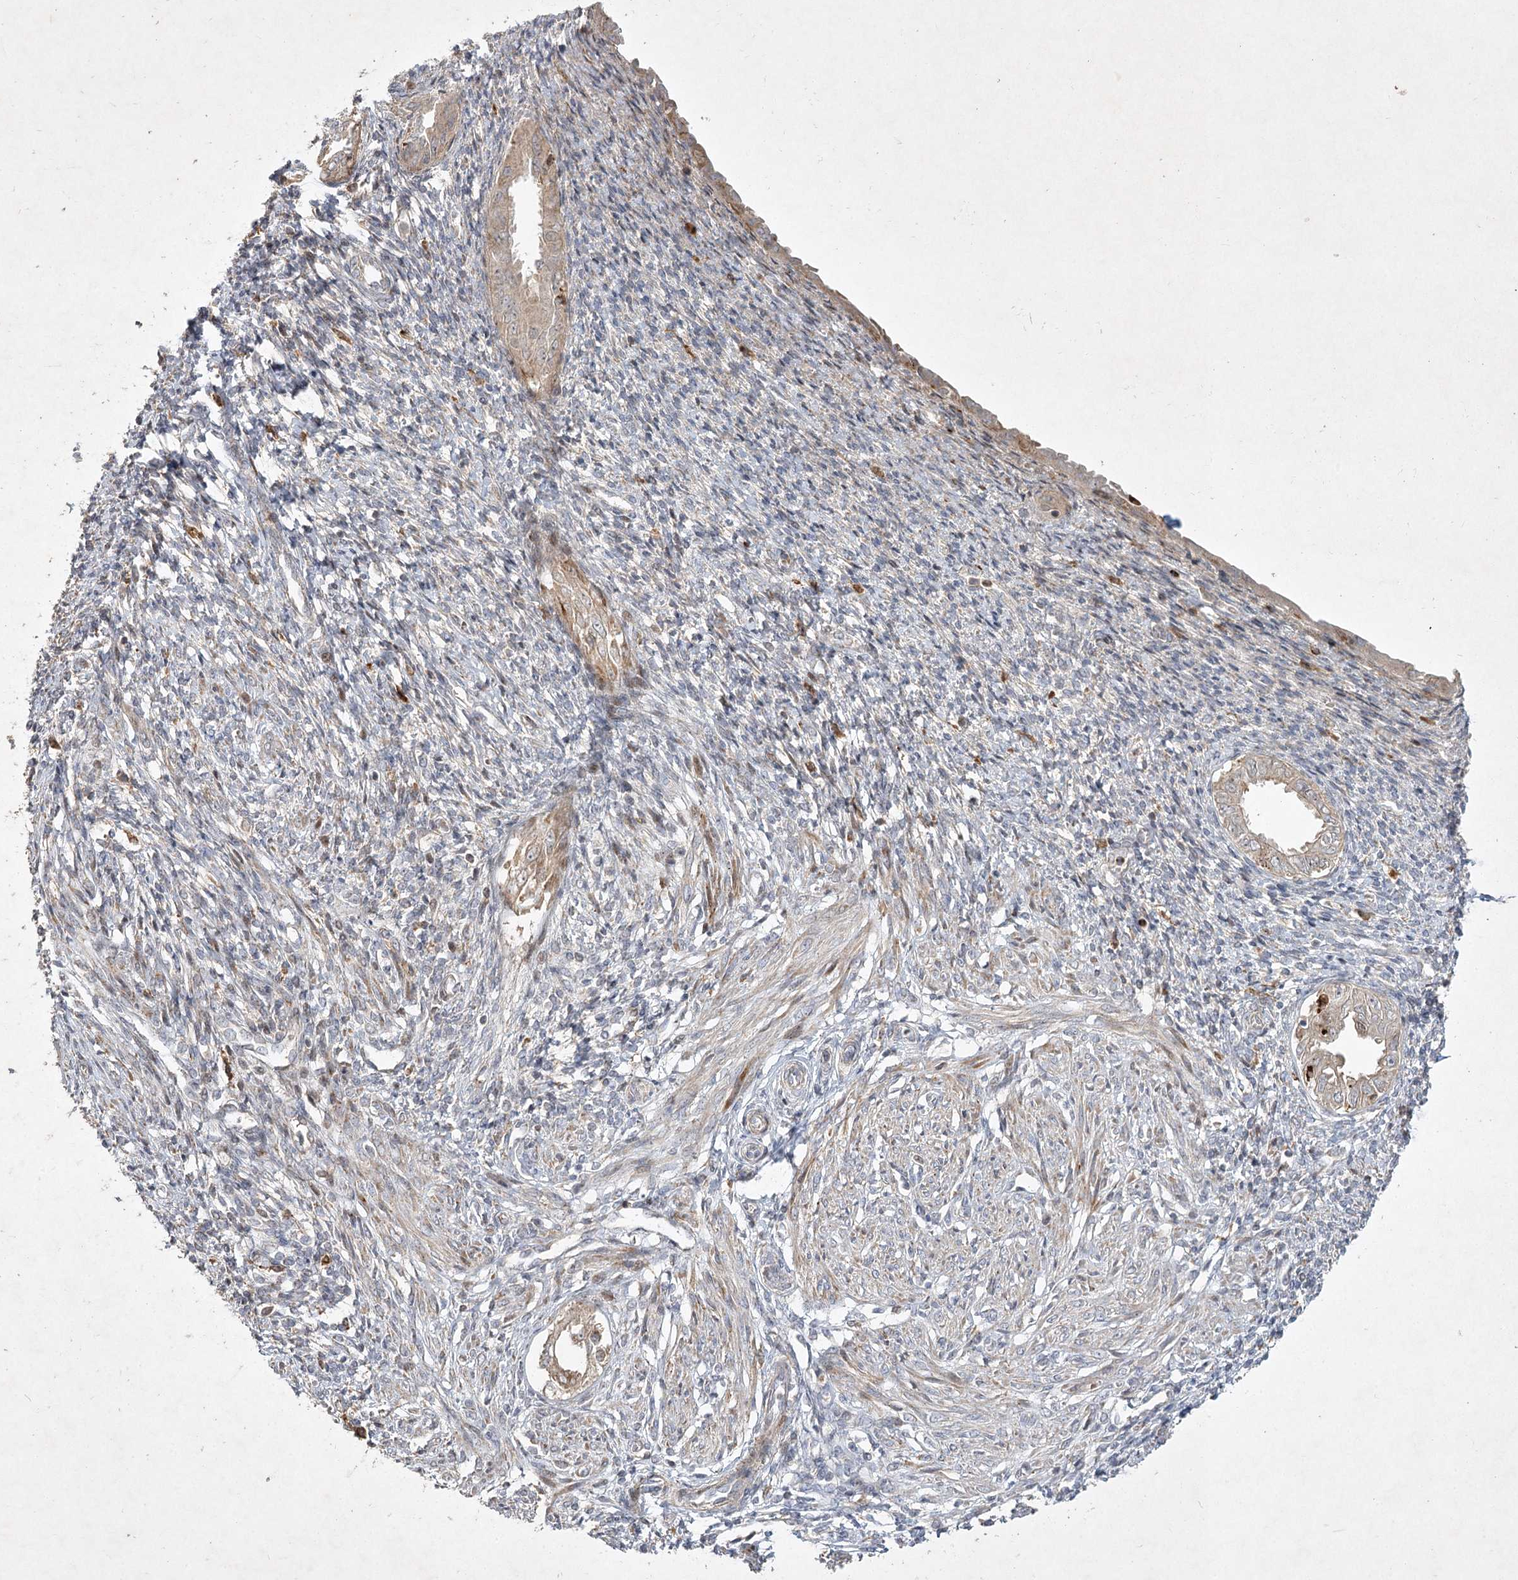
{"staining": {"intensity": "negative", "quantity": "none", "location": "none"}, "tissue": "endometrium", "cell_type": "Cells in endometrial stroma", "image_type": "normal", "snomed": [{"axis": "morphology", "description": "Normal tissue, NOS"}, {"axis": "topography", "description": "Endometrium"}], "caption": "A micrograph of human endometrium is negative for staining in cells in endometrial stroma. (DAB (3,3'-diaminobenzidine) immunohistochemistry (IHC), high magnification).", "gene": "KBTBD4", "patient": {"sex": "female", "age": 66}}